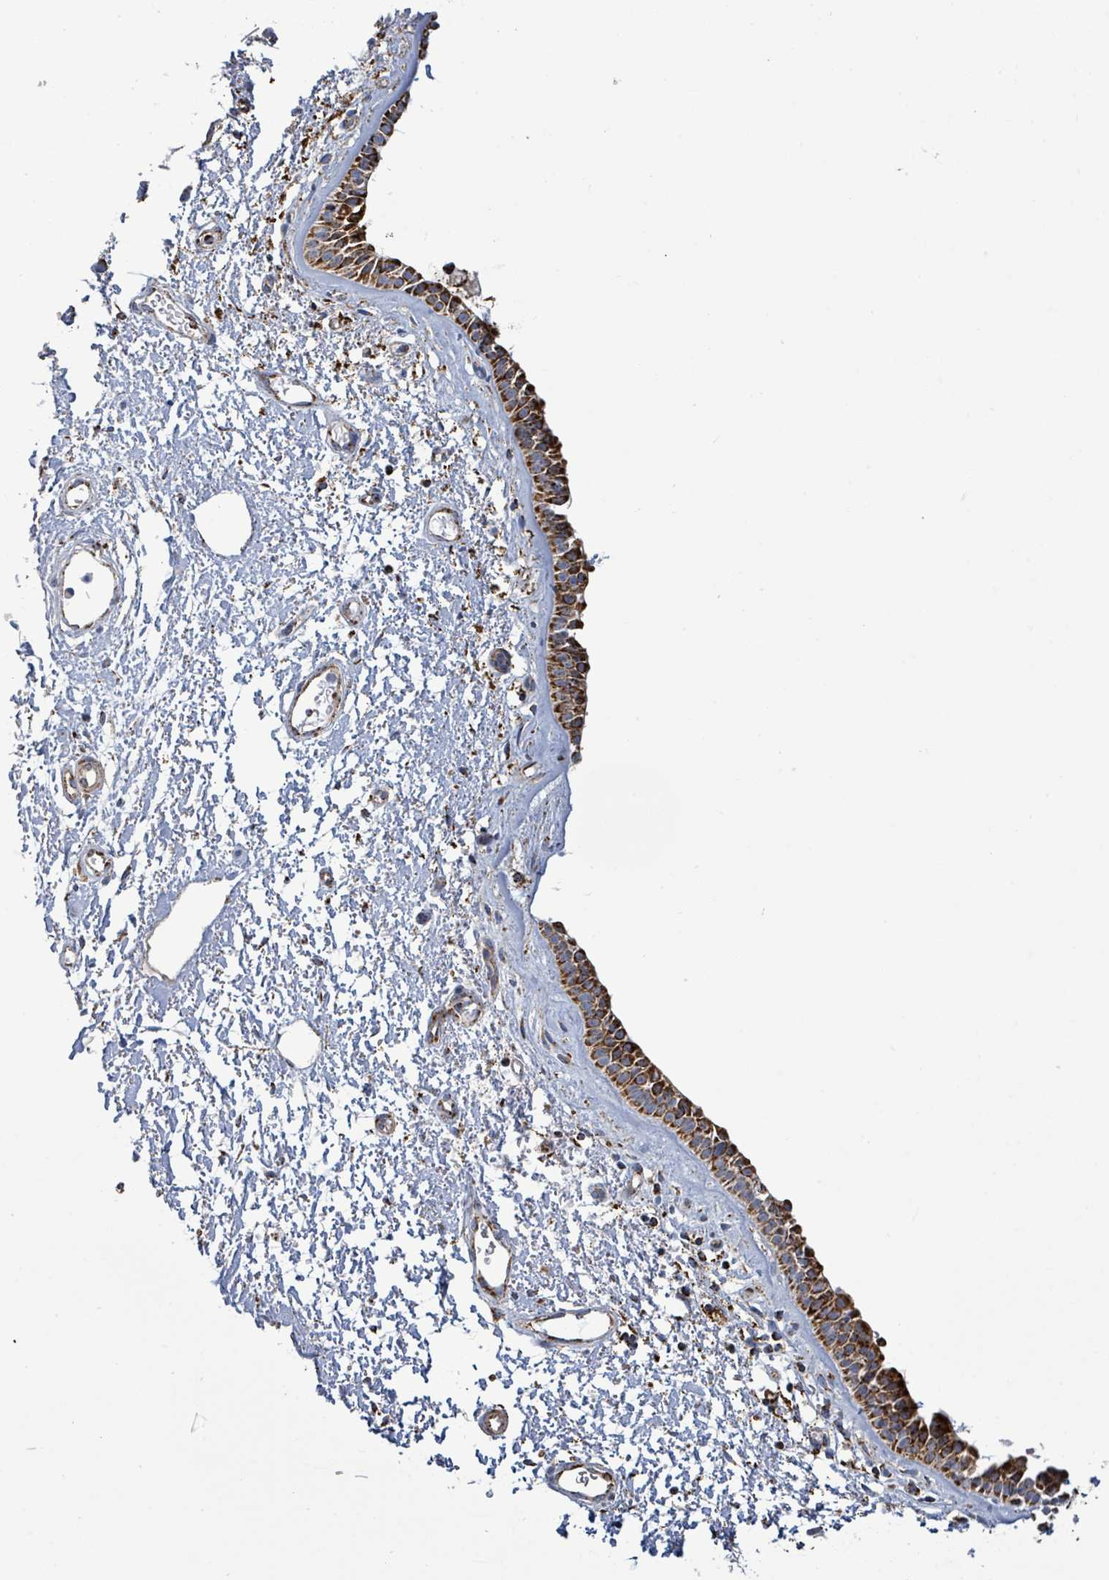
{"staining": {"intensity": "strong", "quantity": ">75%", "location": "cytoplasmic/membranous"}, "tissue": "nasopharynx", "cell_type": "Respiratory epithelial cells", "image_type": "normal", "snomed": [{"axis": "morphology", "description": "Normal tissue, NOS"}, {"axis": "topography", "description": "Cartilage tissue"}, {"axis": "topography", "description": "Nasopharynx"}], "caption": "Approximately >75% of respiratory epithelial cells in normal nasopharynx show strong cytoplasmic/membranous protein expression as visualized by brown immunohistochemical staining.", "gene": "SUCLG2", "patient": {"sex": "male", "age": 56}}